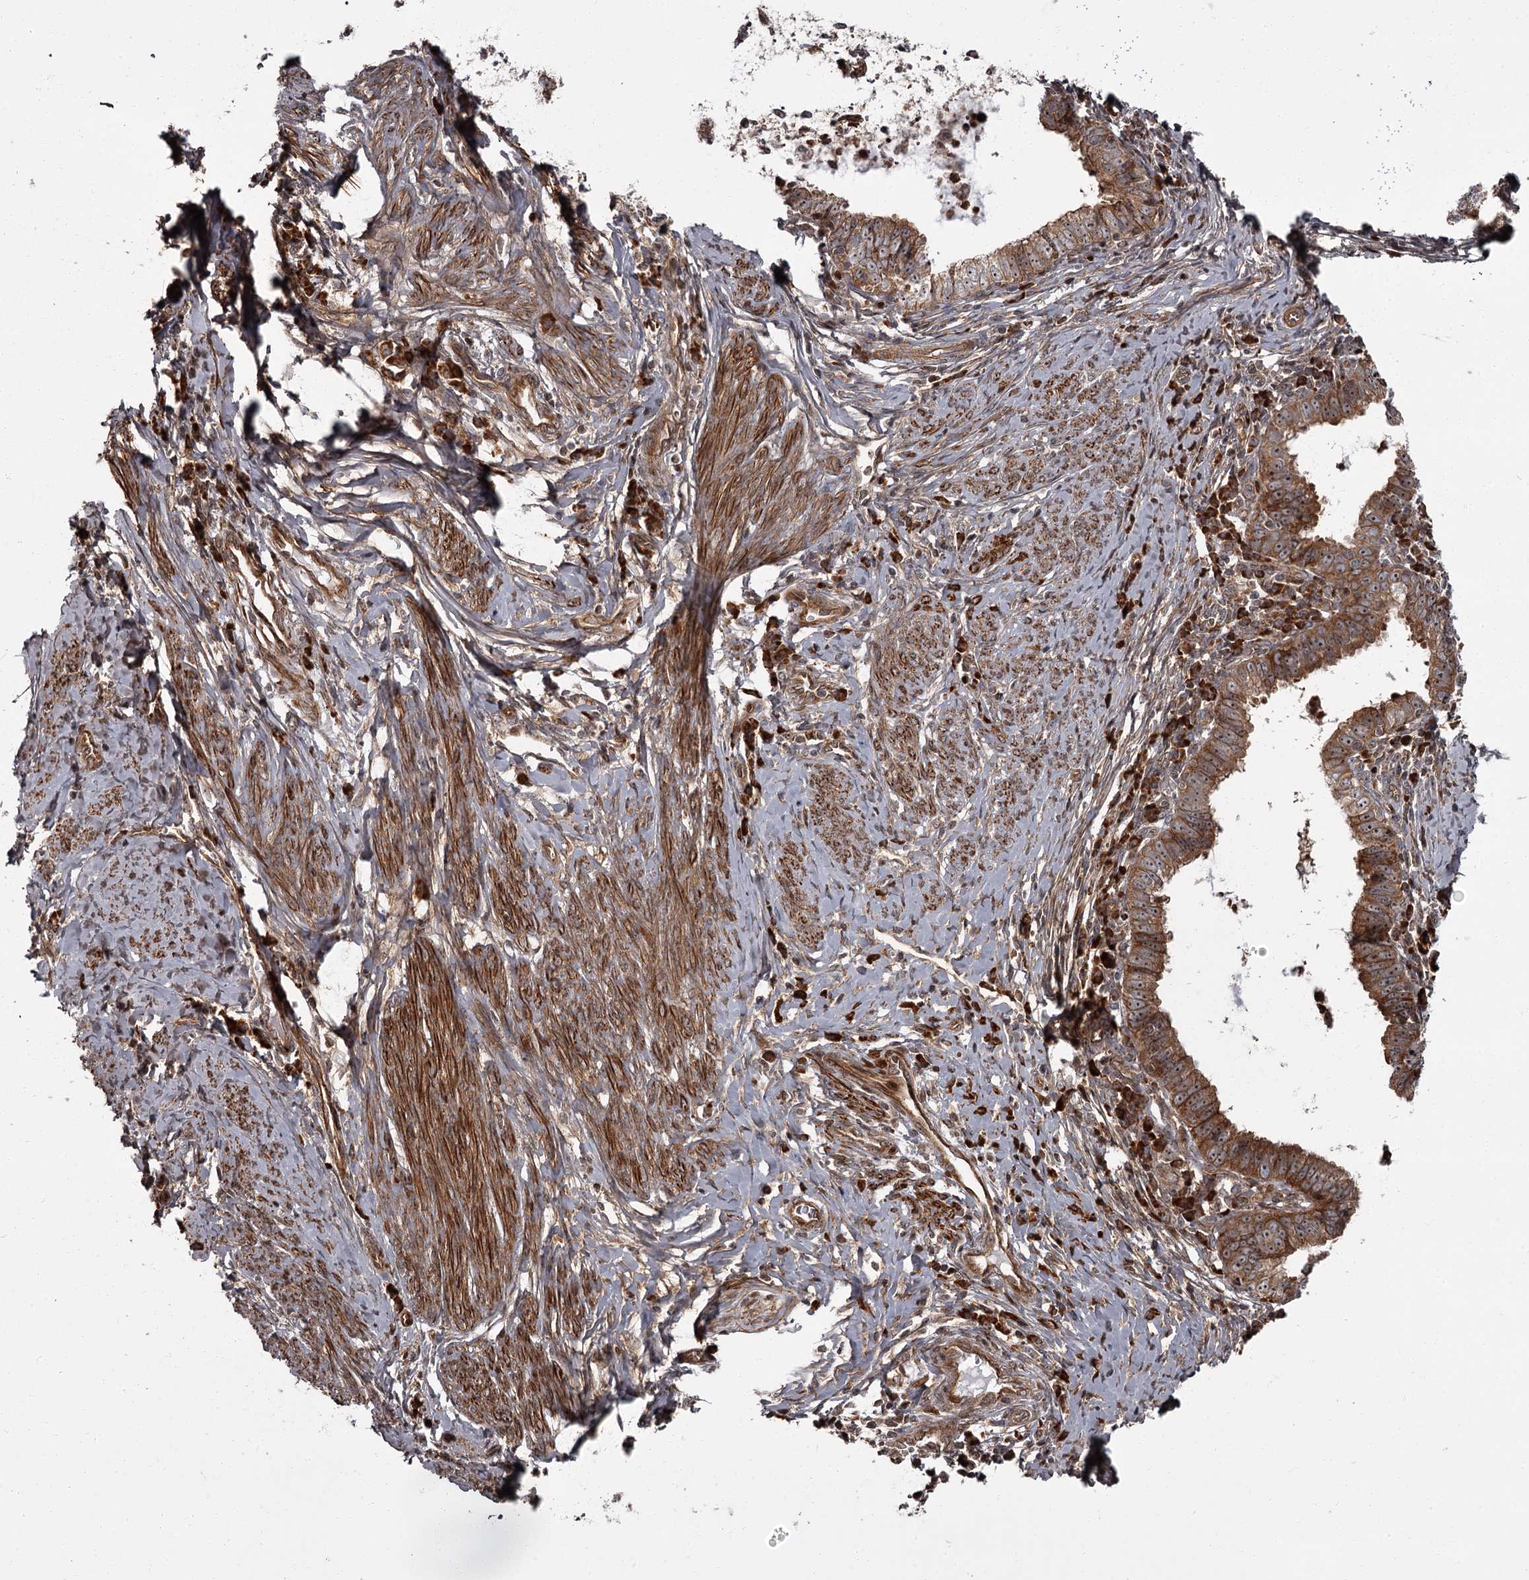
{"staining": {"intensity": "moderate", "quantity": ">75%", "location": "cytoplasmic/membranous,nuclear"}, "tissue": "cervical cancer", "cell_type": "Tumor cells", "image_type": "cancer", "snomed": [{"axis": "morphology", "description": "Adenocarcinoma, NOS"}, {"axis": "topography", "description": "Cervix"}], "caption": "Brown immunohistochemical staining in adenocarcinoma (cervical) reveals moderate cytoplasmic/membranous and nuclear positivity in approximately >75% of tumor cells.", "gene": "THAP9", "patient": {"sex": "female", "age": 36}}